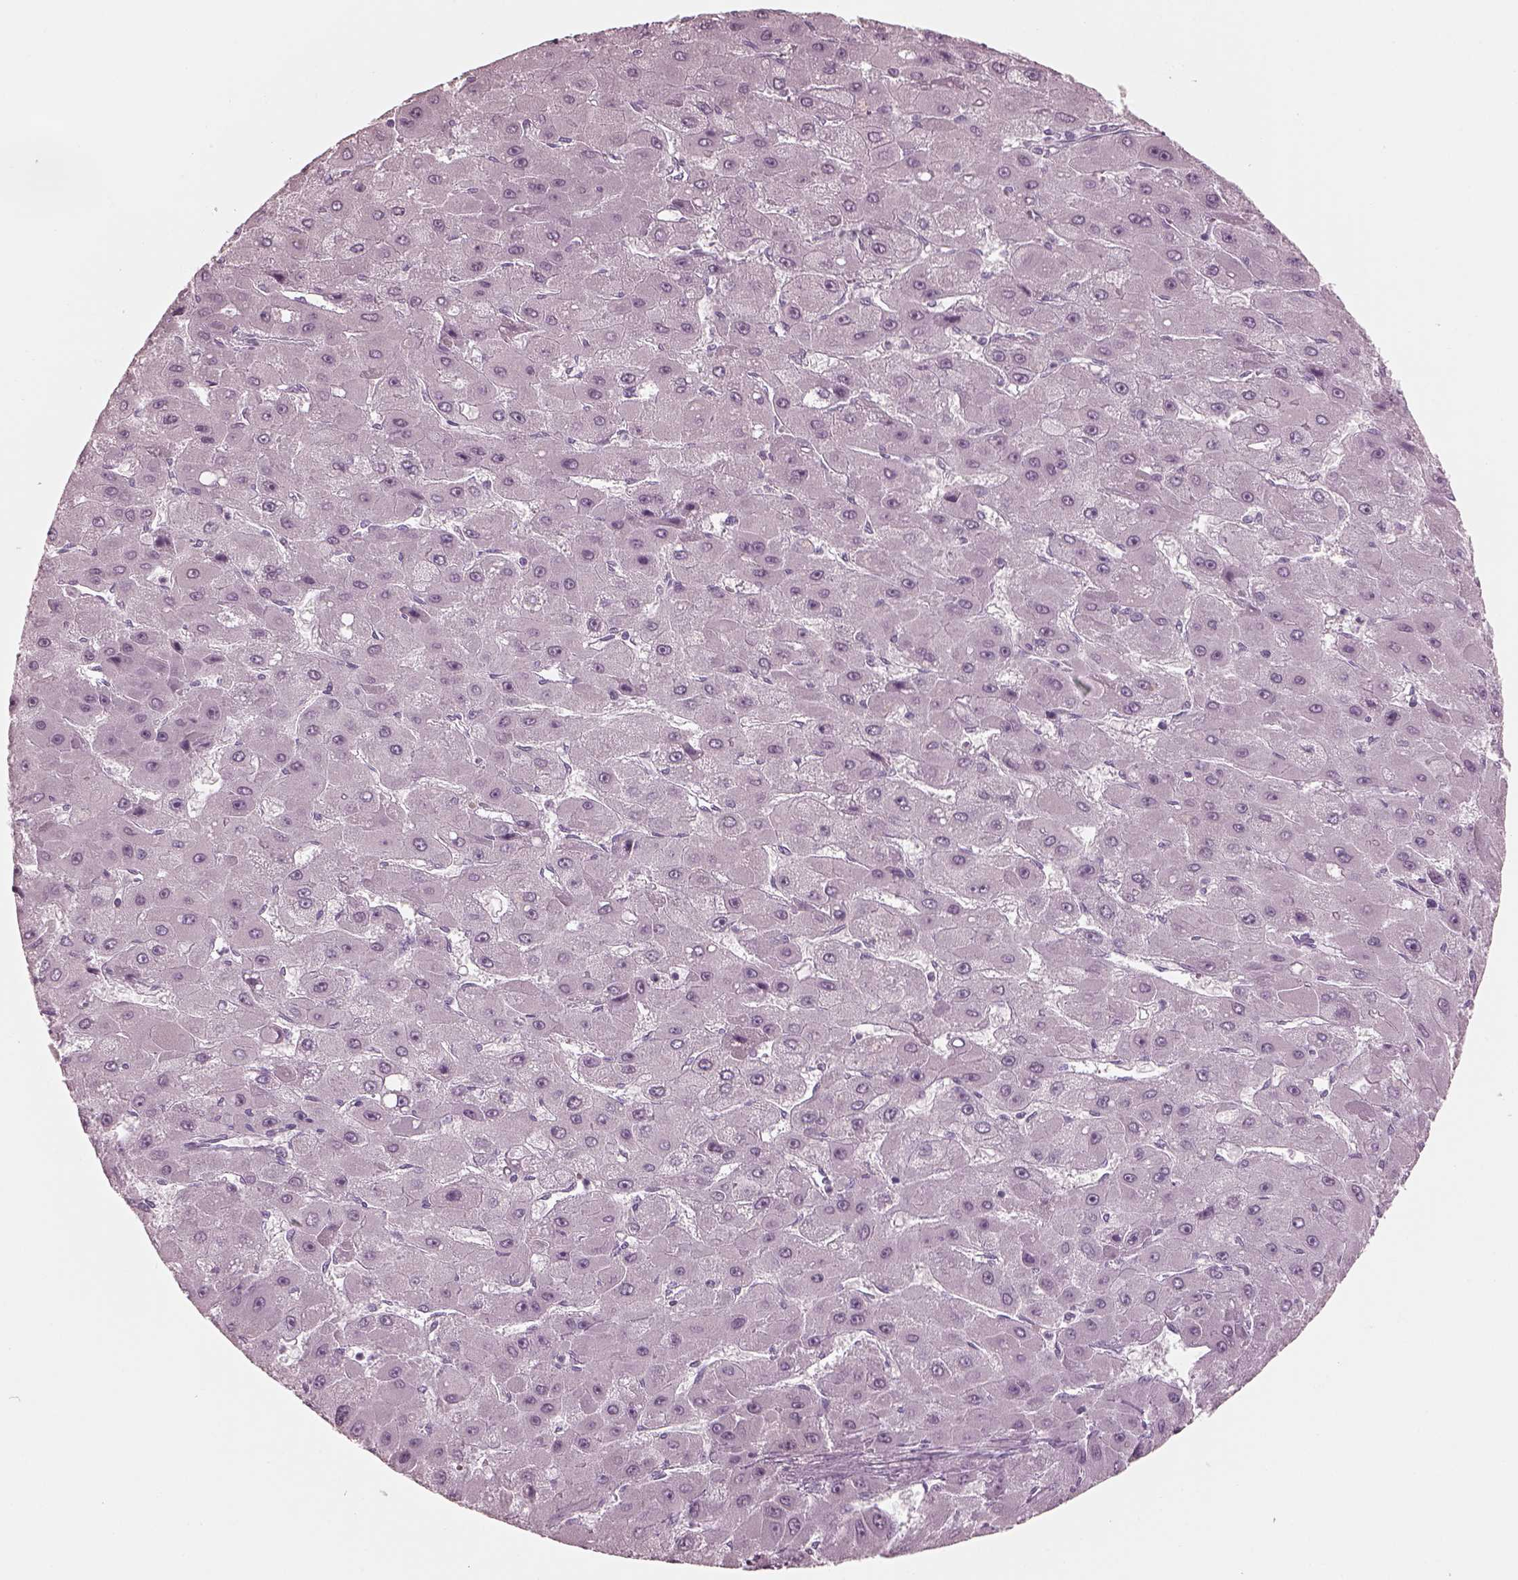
{"staining": {"intensity": "negative", "quantity": "none", "location": "none"}, "tissue": "liver cancer", "cell_type": "Tumor cells", "image_type": "cancer", "snomed": [{"axis": "morphology", "description": "Carcinoma, Hepatocellular, NOS"}, {"axis": "topography", "description": "Liver"}], "caption": "This histopathology image is of liver cancer stained with immunohistochemistry to label a protein in brown with the nuclei are counter-stained blue. There is no positivity in tumor cells. (DAB immunohistochemistry, high magnification).", "gene": "C2orf81", "patient": {"sex": "female", "age": 25}}